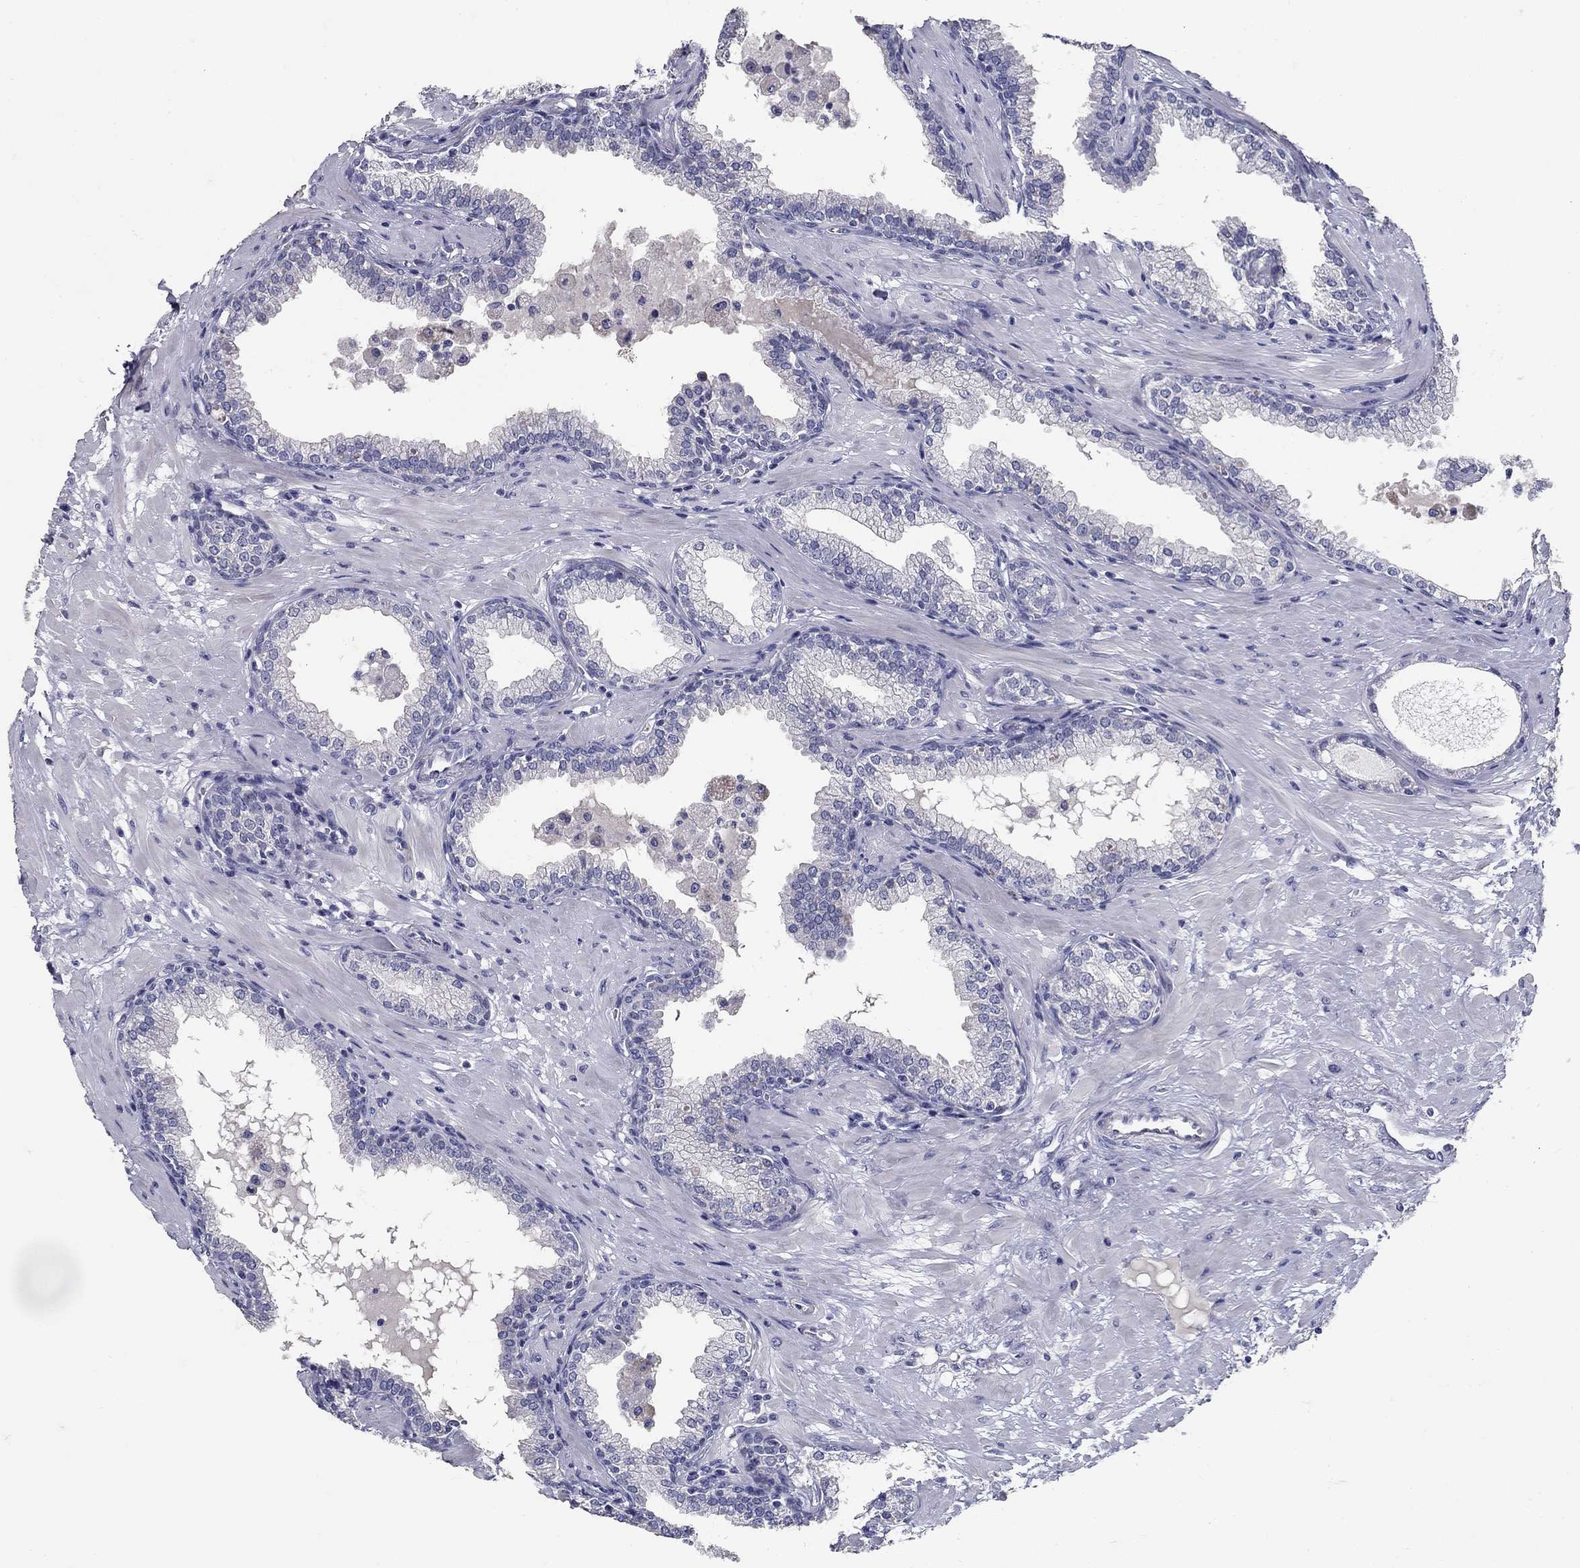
{"staining": {"intensity": "negative", "quantity": "none", "location": "none"}, "tissue": "prostate", "cell_type": "Glandular cells", "image_type": "normal", "snomed": [{"axis": "morphology", "description": "Normal tissue, NOS"}, {"axis": "topography", "description": "Prostate"}], "caption": "A high-resolution micrograph shows IHC staining of normal prostate, which displays no significant staining in glandular cells.", "gene": "POMC", "patient": {"sex": "male", "age": 64}}